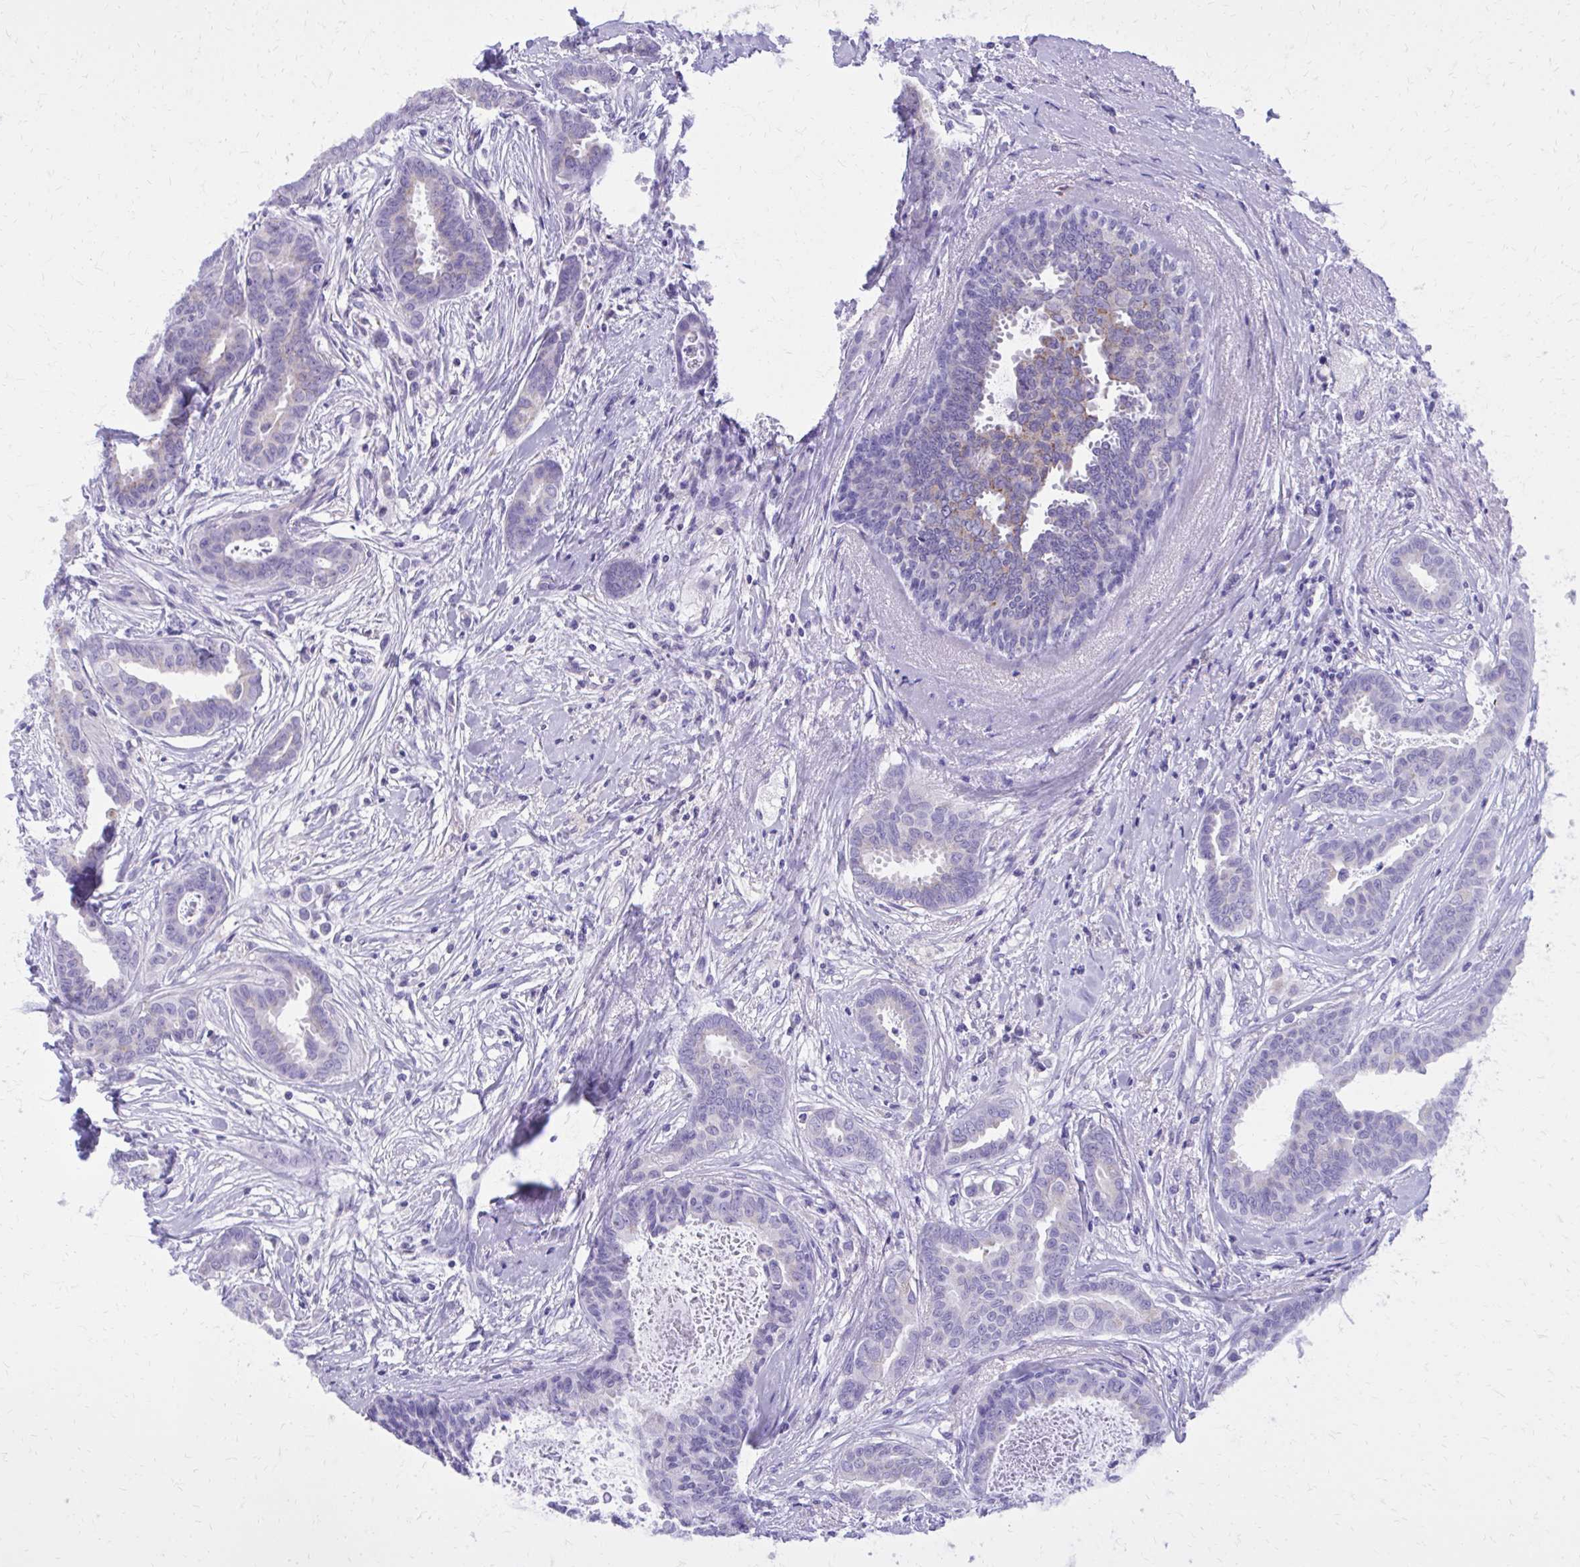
{"staining": {"intensity": "negative", "quantity": "none", "location": "none"}, "tissue": "breast cancer", "cell_type": "Tumor cells", "image_type": "cancer", "snomed": [{"axis": "morphology", "description": "Duct carcinoma"}, {"axis": "topography", "description": "Breast"}], "caption": "A photomicrograph of breast intraductal carcinoma stained for a protein demonstrates no brown staining in tumor cells.", "gene": "CAT", "patient": {"sex": "female", "age": 45}}